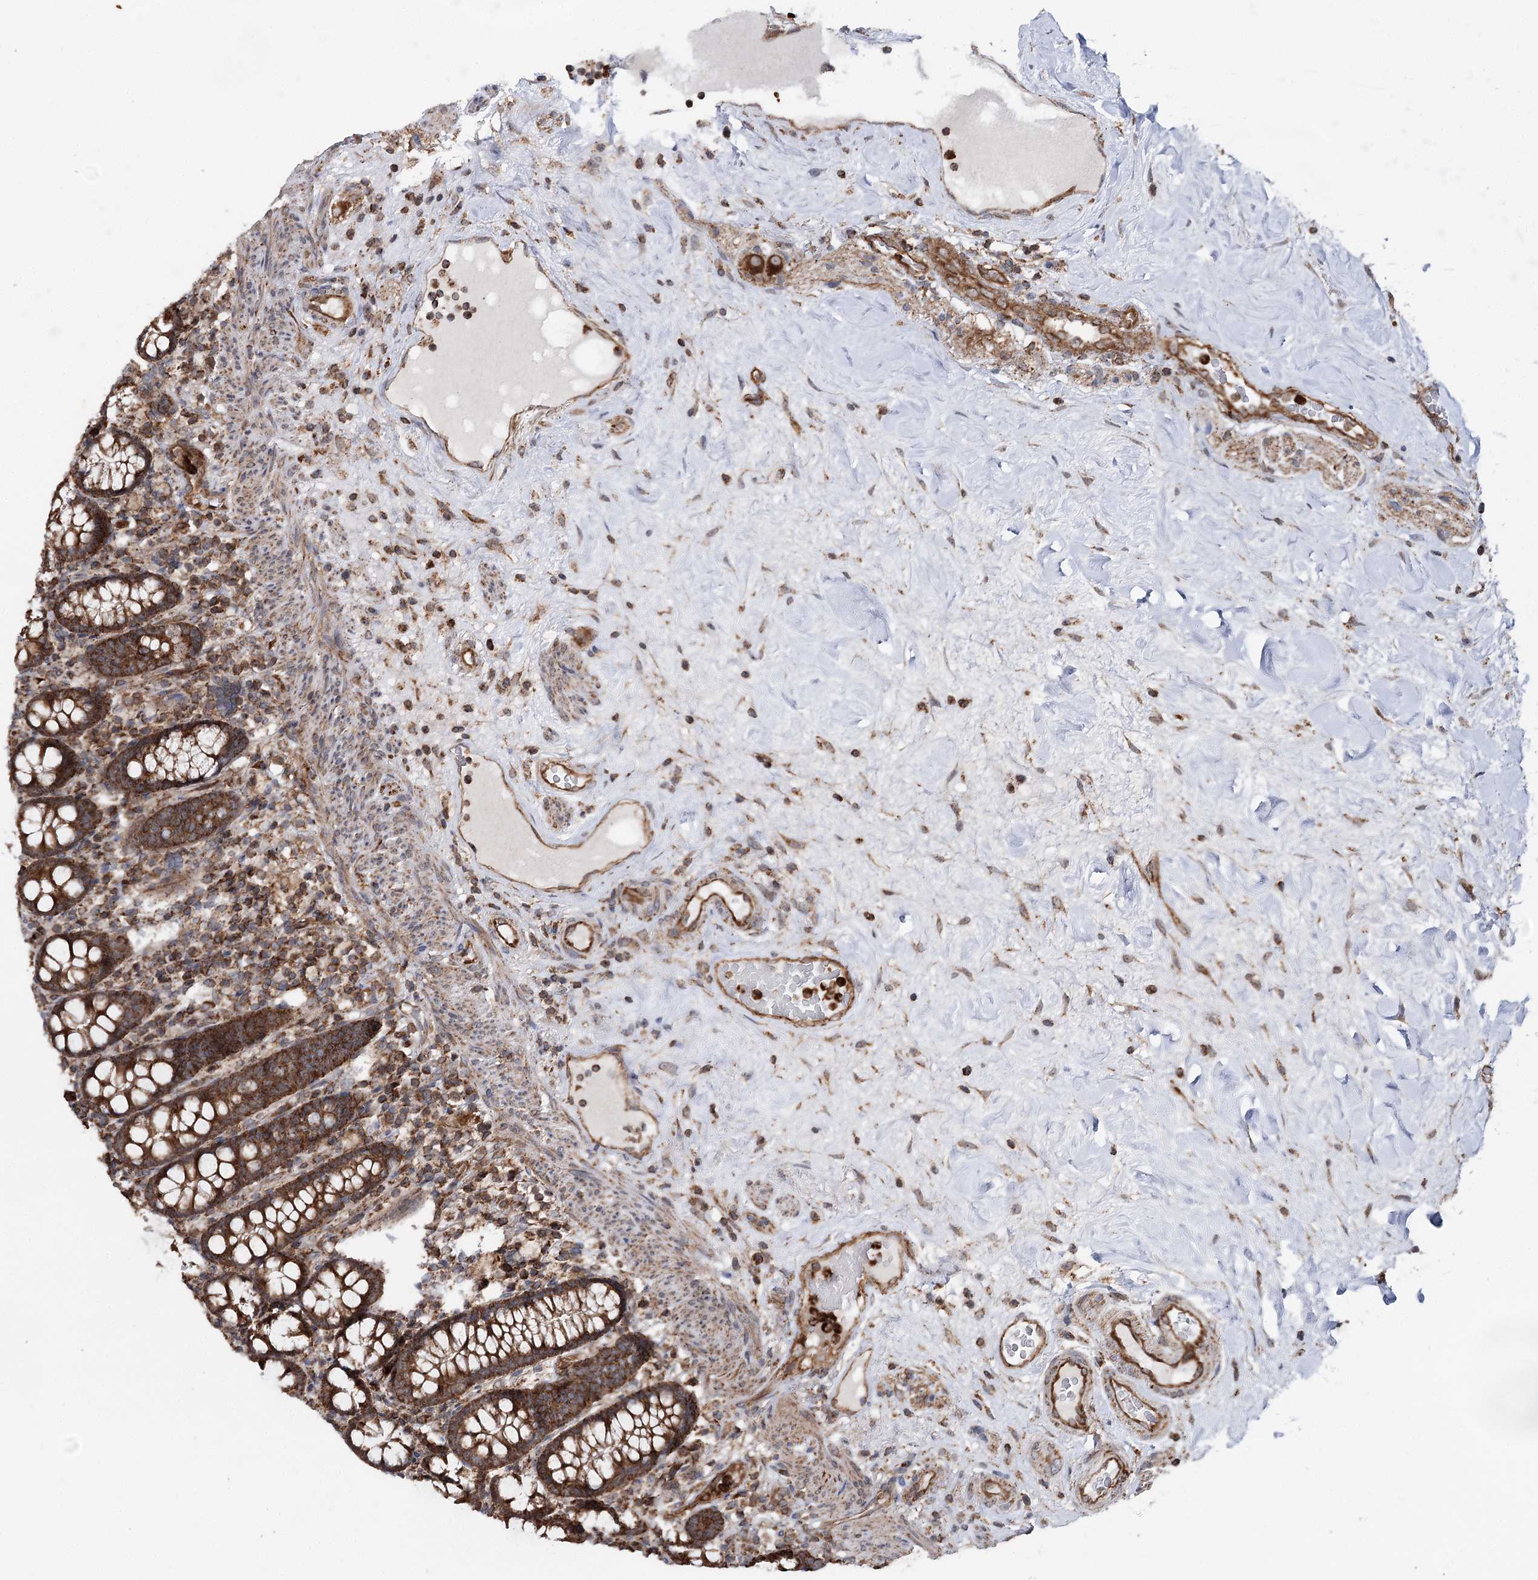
{"staining": {"intensity": "strong", "quantity": ">75%", "location": "cytoplasmic/membranous"}, "tissue": "colon", "cell_type": "Endothelial cells", "image_type": "normal", "snomed": [{"axis": "morphology", "description": "Normal tissue, NOS"}, {"axis": "topography", "description": "Colon"}], "caption": "Immunohistochemical staining of benign human colon demonstrates >75% levels of strong cytoplasmic/membranous protein expression in about >75% of endothelial cells.", "gene": "FGFR1OP2", "patient": {"sex": "female", "age": 79}}